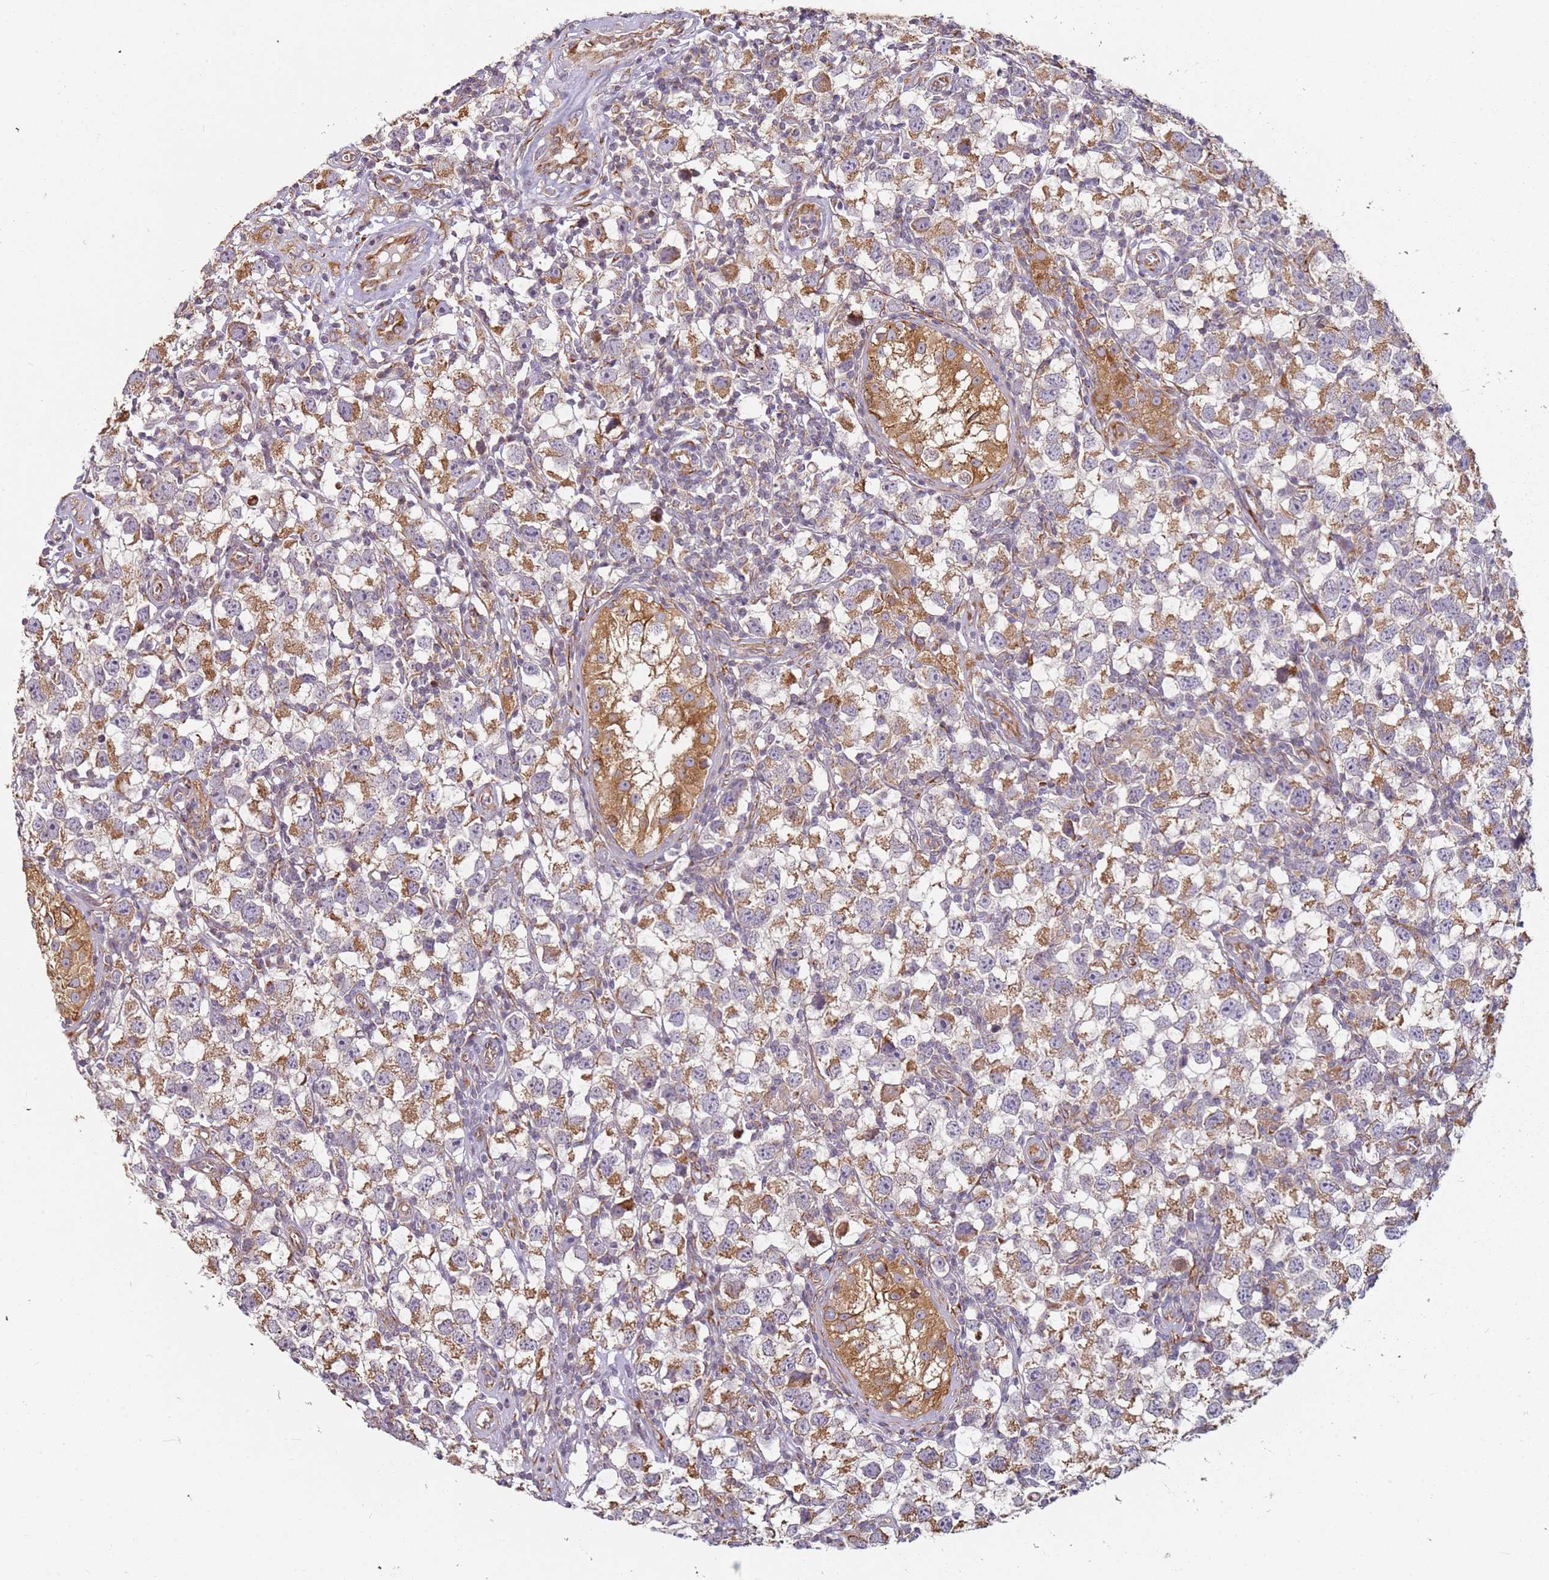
{"staining": {"intensity": "moderate", "quantity": ">75%", "location": "cytoplasmic/membranous"}, "tissue": "testis cancer", "cell_type": "Tumor cells", "image_type": "cancer", "snomed": [{"axis": "morphology", "description": "Seminoma, NOS"}, {"axis": "morphology", "description": "Carcinoma, Embryonal, NOS"}, {"axis": "topography", "description": "Testis"}], "caption": "Testis cancer (seminoma) stained for a protein reveals moderate cytoplasmic/membranous positivity in tumor cells.", "gene": "ARFRP1", "patient": {"sex": "male", "age": 29}}